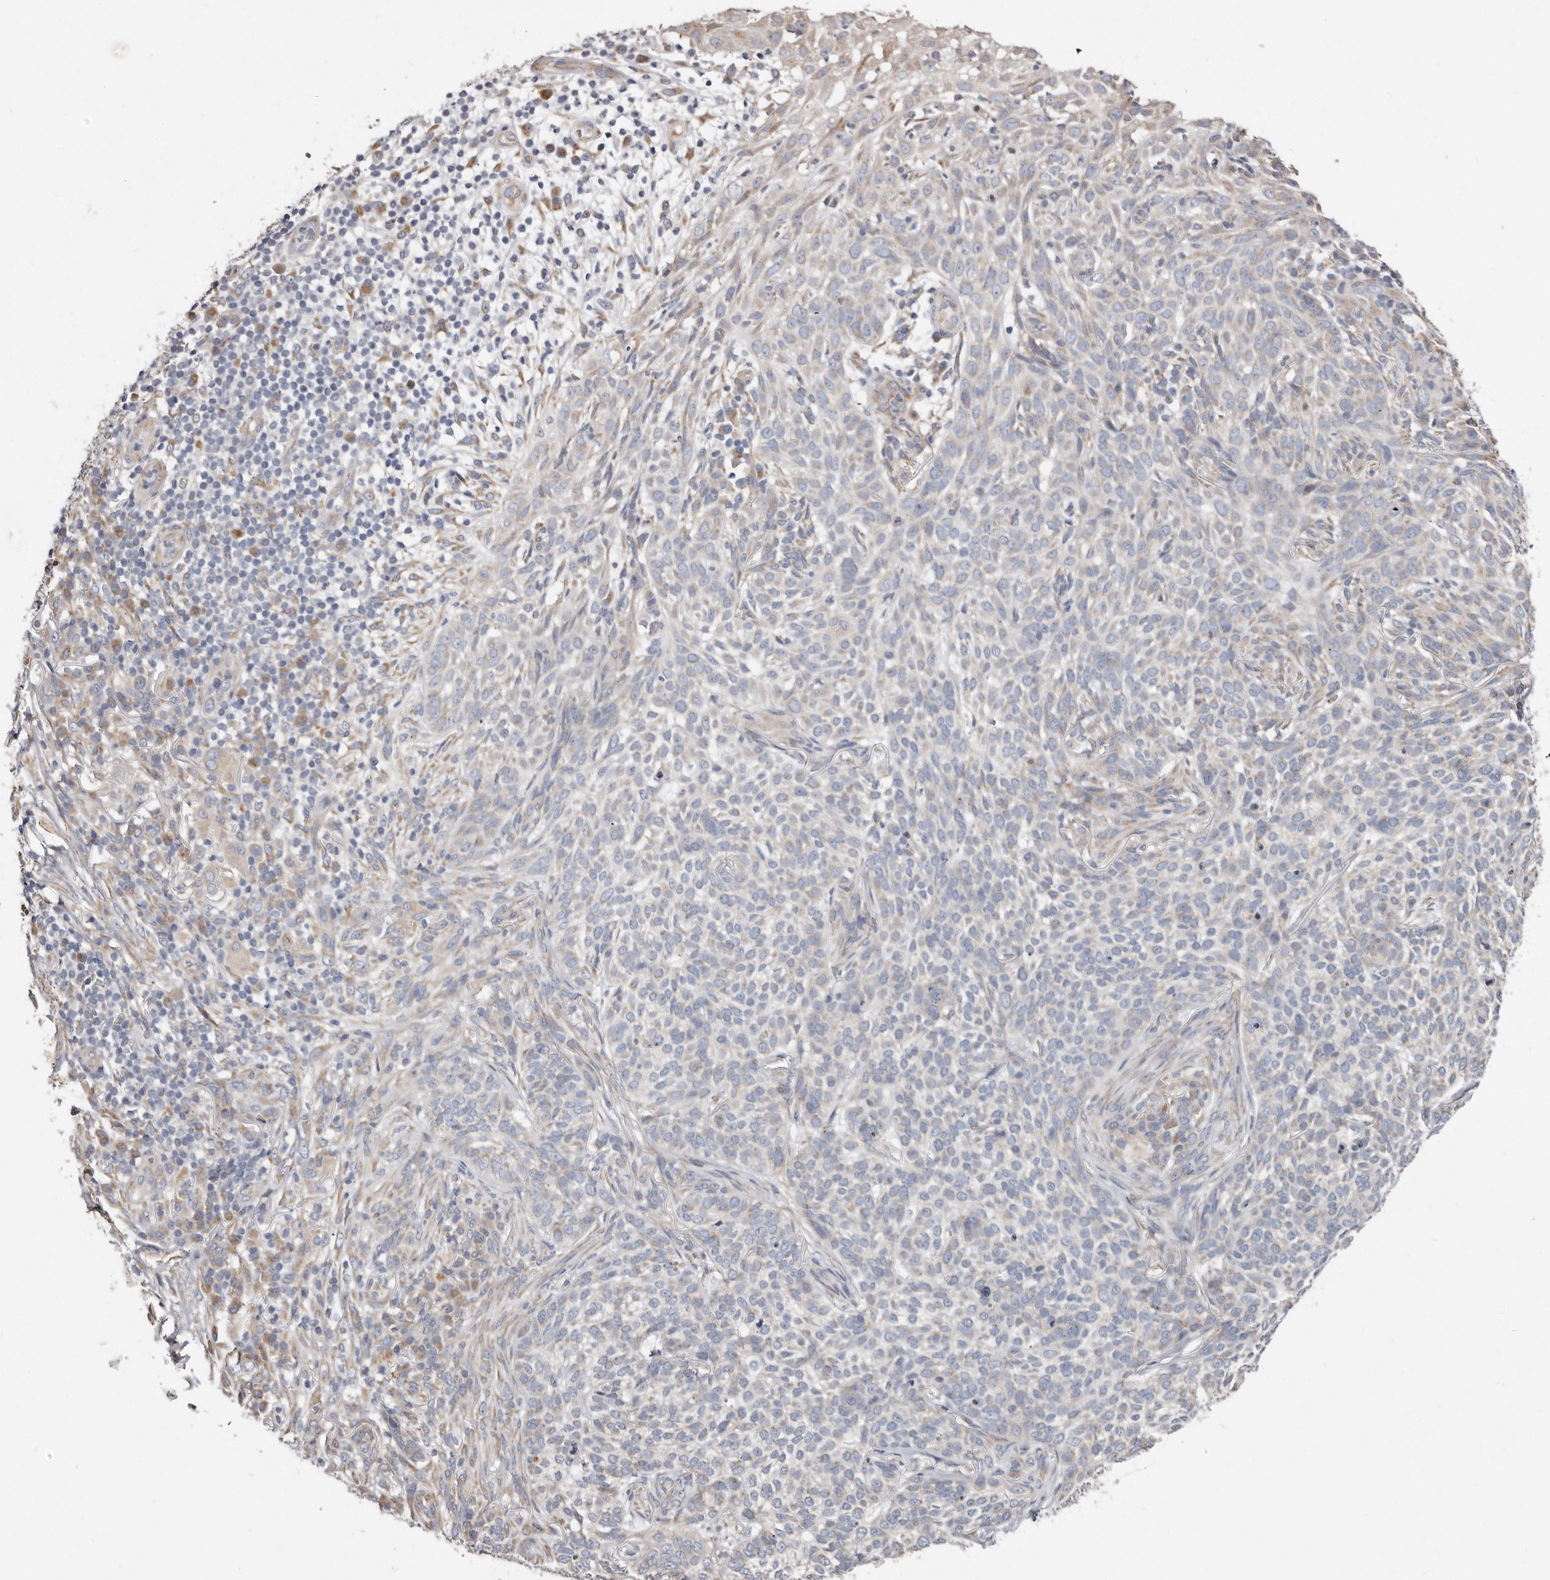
{"staining": {"intensity": "negative", "quantity": "none", "location": "none"}, "tissue": "skin cancer", "cell_type": "Tumor cells", "image_type": "cancer", "snomed": [{"axis": "morphology", "description": "Basal cell carcinoma"}, {"axis": "topography", "description": "Skin"}], "caption": "Tumor cells are negative for brown protein staining in basal cell carcinoma (skin).", "gene": "ASIC5", "patient": {"sex": "female", "age": 64}}